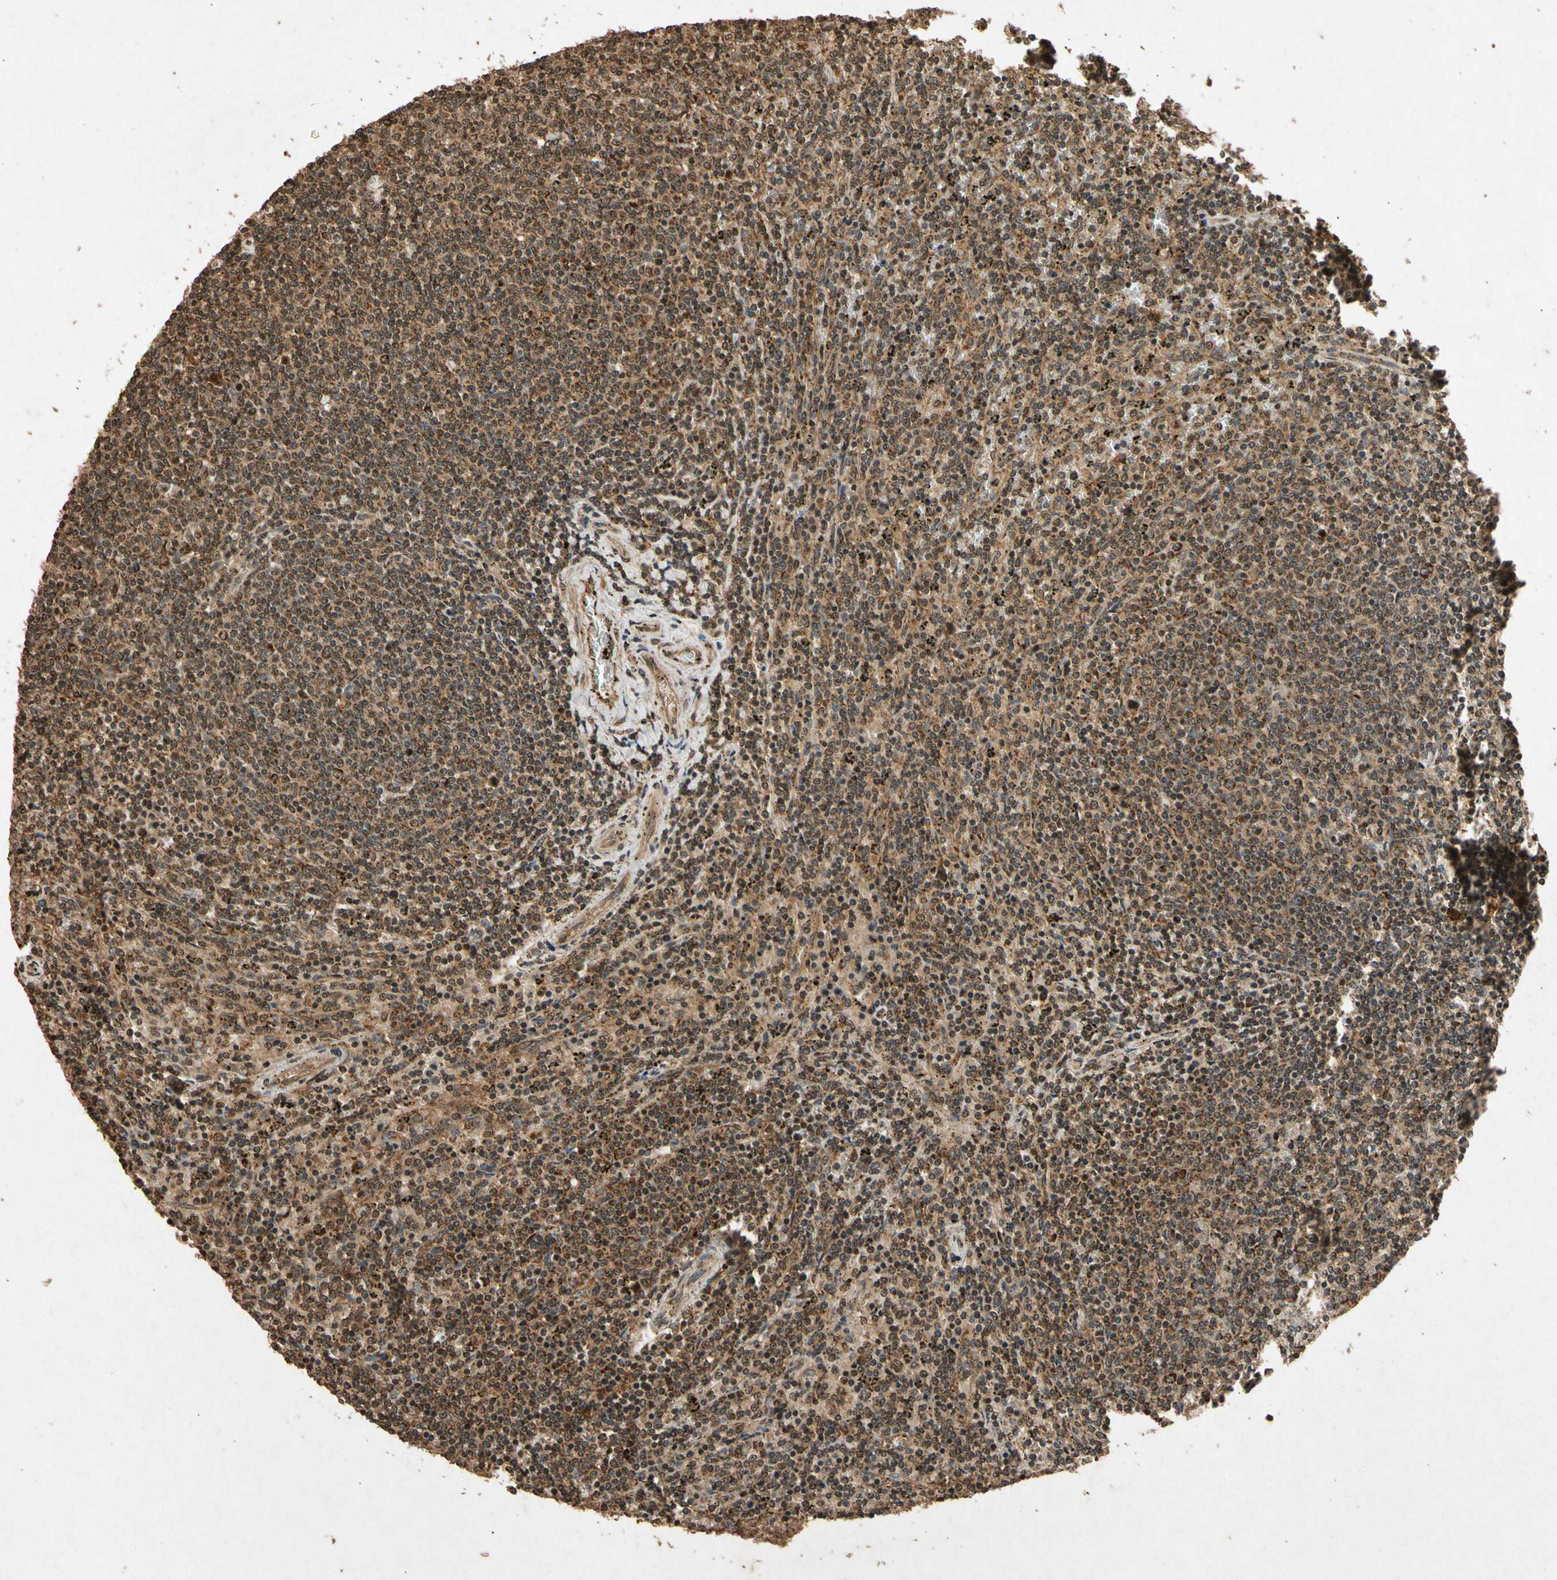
{"staining": {"intensity": "moderate", "quantity": ">75%", "location": "cytoplasmic/membranous"}, "tissue": "lymphoma", "cell_type": "Tumor cells", "image_type": "cancer", "snomed": [{"axis": "morphology", "description": "Malignant lymphoma, non-Hodgkin's type, Low grade"}, {"axis": "topography", "description": "Spleen"}], "caption": "Brown immunohistochemical staining in malignant lymphoma, non-Hodgkin's type (low-grade) shows moderate cytoplasmic/membranous positivity in about >75% of tumor cells.", "gene": "TXN2", "patient": {"sex": "female", "age": 50}}